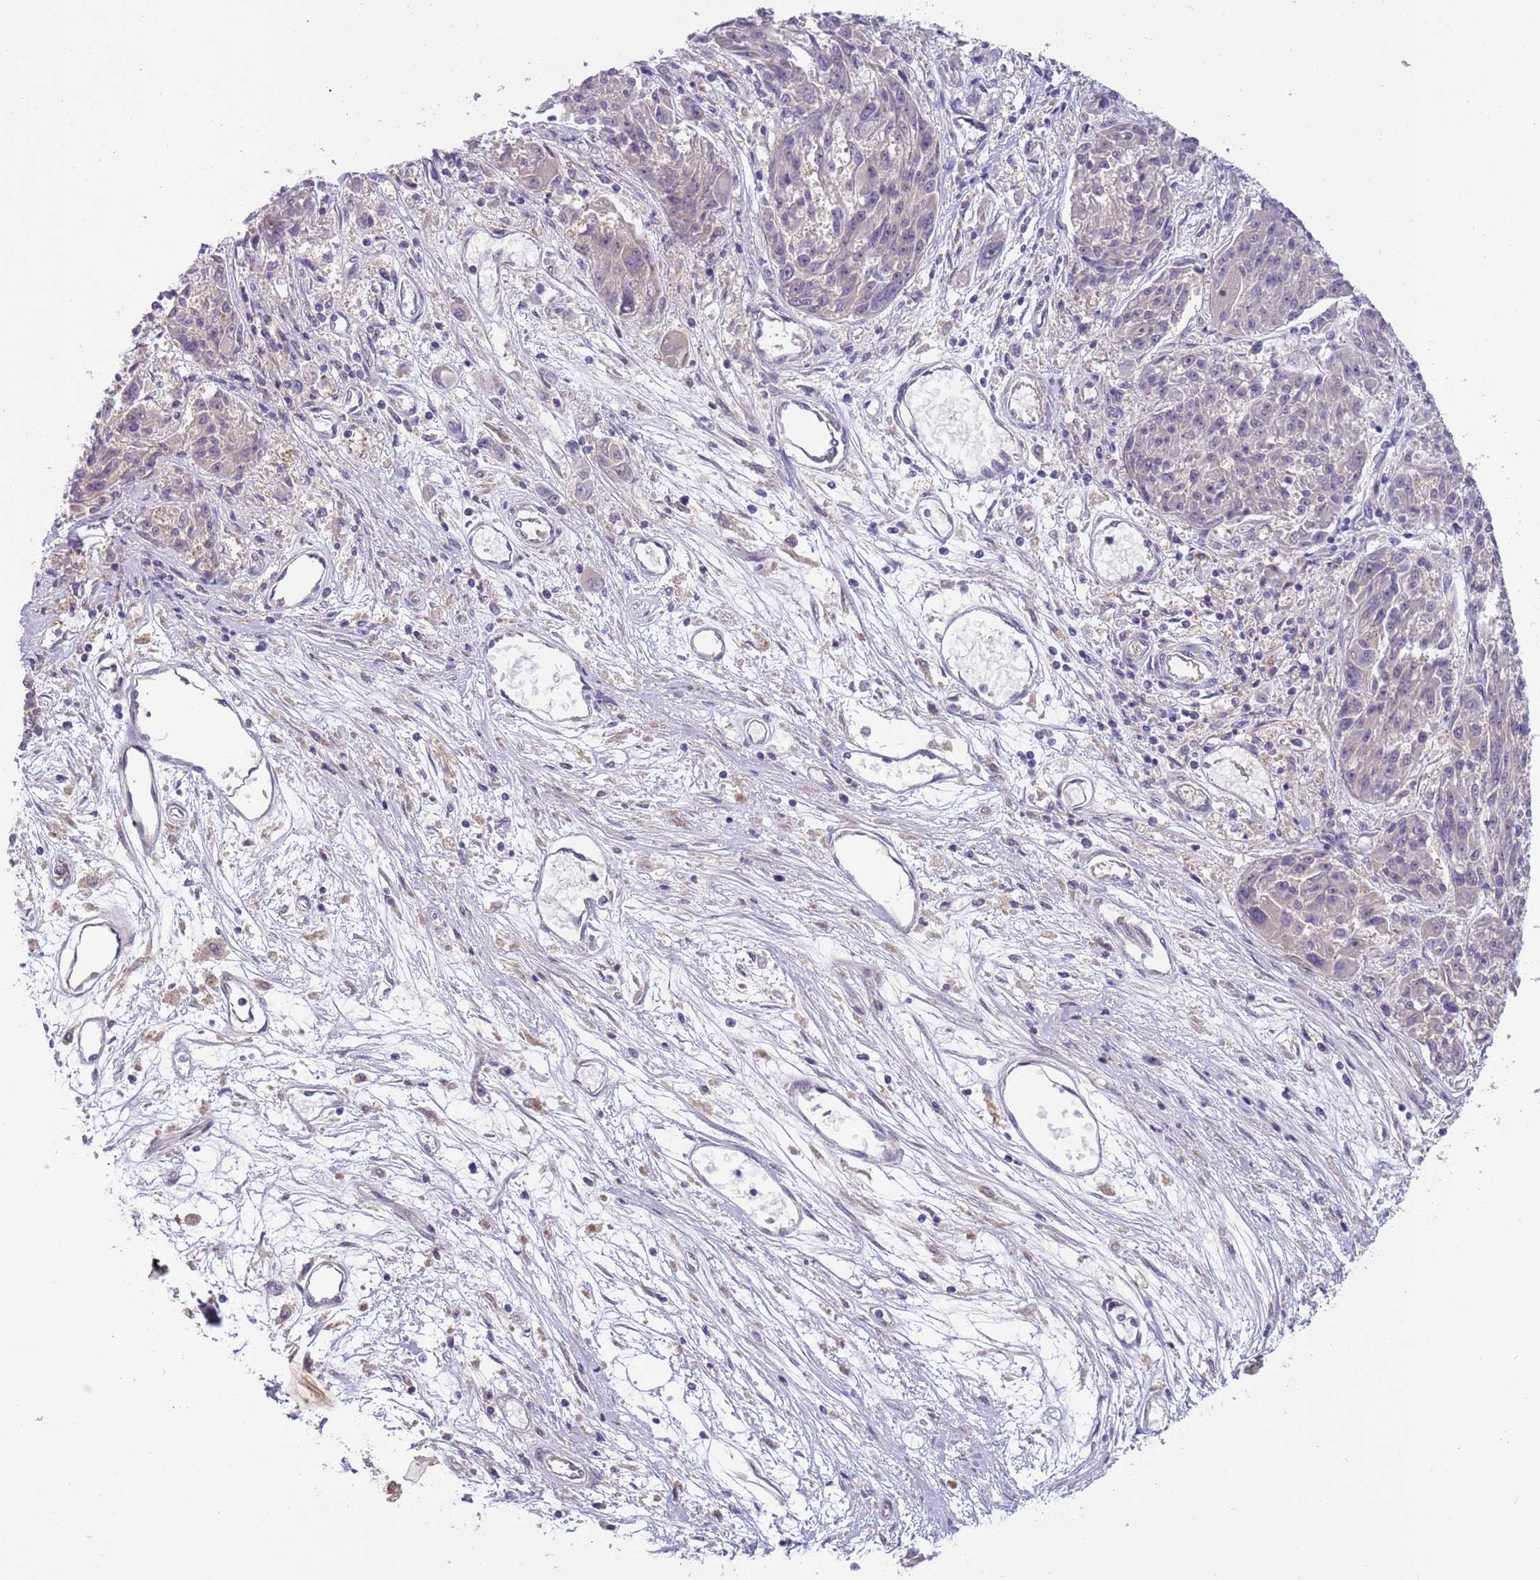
{"staining": {"intensity": "negative", "quantity": "none", "location": "none"}, "tissue": "melanoma", "cell_type": "Tumor cells", "image_type": "cancer", "snomed": [{"axis": "morphology", "description": "Malignant melanoma, NOS"}, {"axis": "topography", "description": "Skin"}], "caption": "Malignant melanoma was stained to show a protein in brown. There is no significant staining in tumor cells.", "gene": "CABYR", "patient": {"sex": "male", "age": 53}}